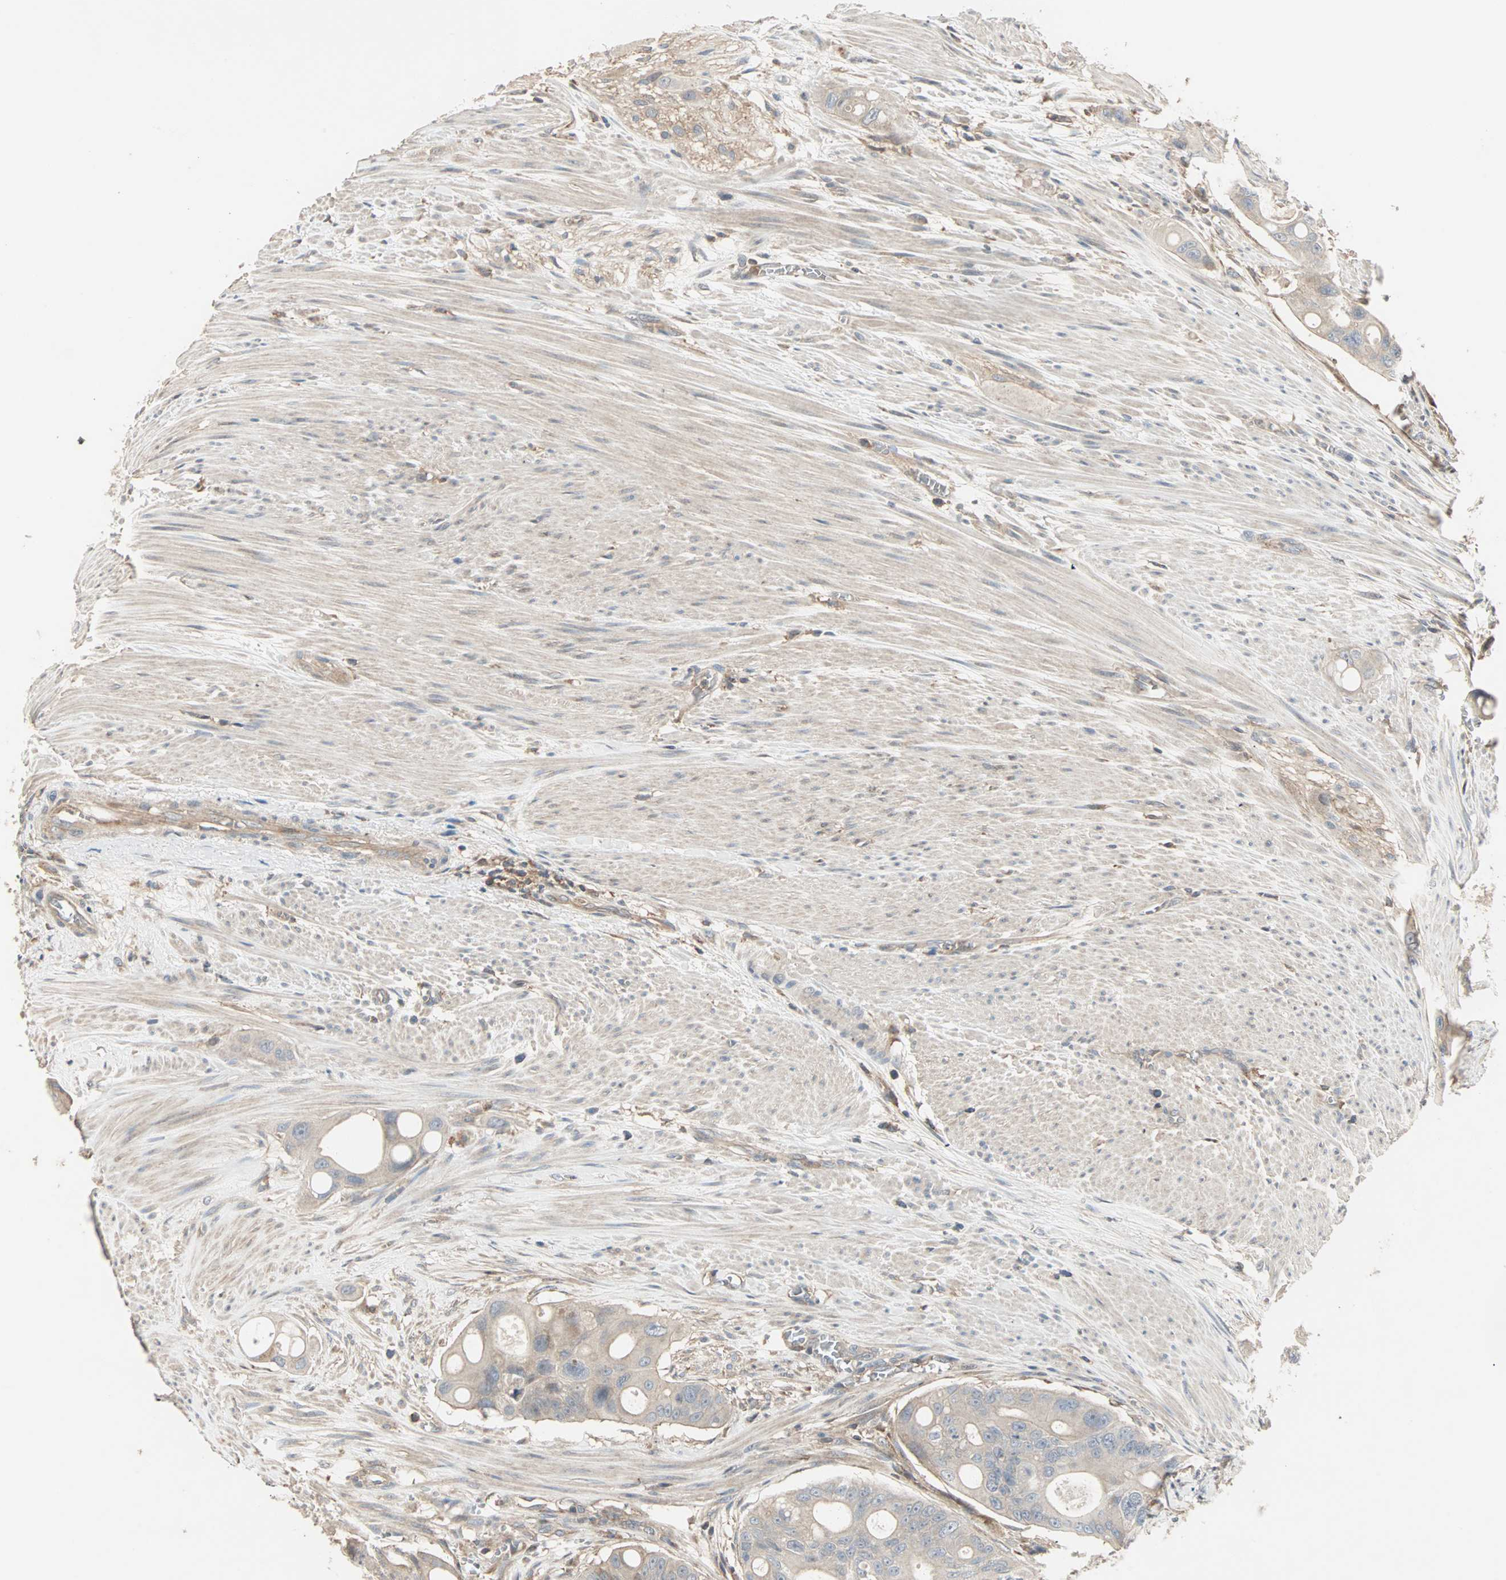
{"staining": {"intensity": "weak", "quantity": ">75%", "location": "cytoplasmic/membranous"}, "tissue": "colorectal cancer", "cell_type": "Tumor cells", "image_type": "cancer", "snomed": [{"axis": "morphology", "description": "Adenocarcinoma, NOS"}, {"axis": "topography", "description": "Colon"}], "caption": "Protein analysis of colorectal cancer tissue displays weak cytoplasmic/membranous positivity in about >75% of tumor cells.", "gene": "GNAI2", "patient": {"sex": "female", "age": 57}}